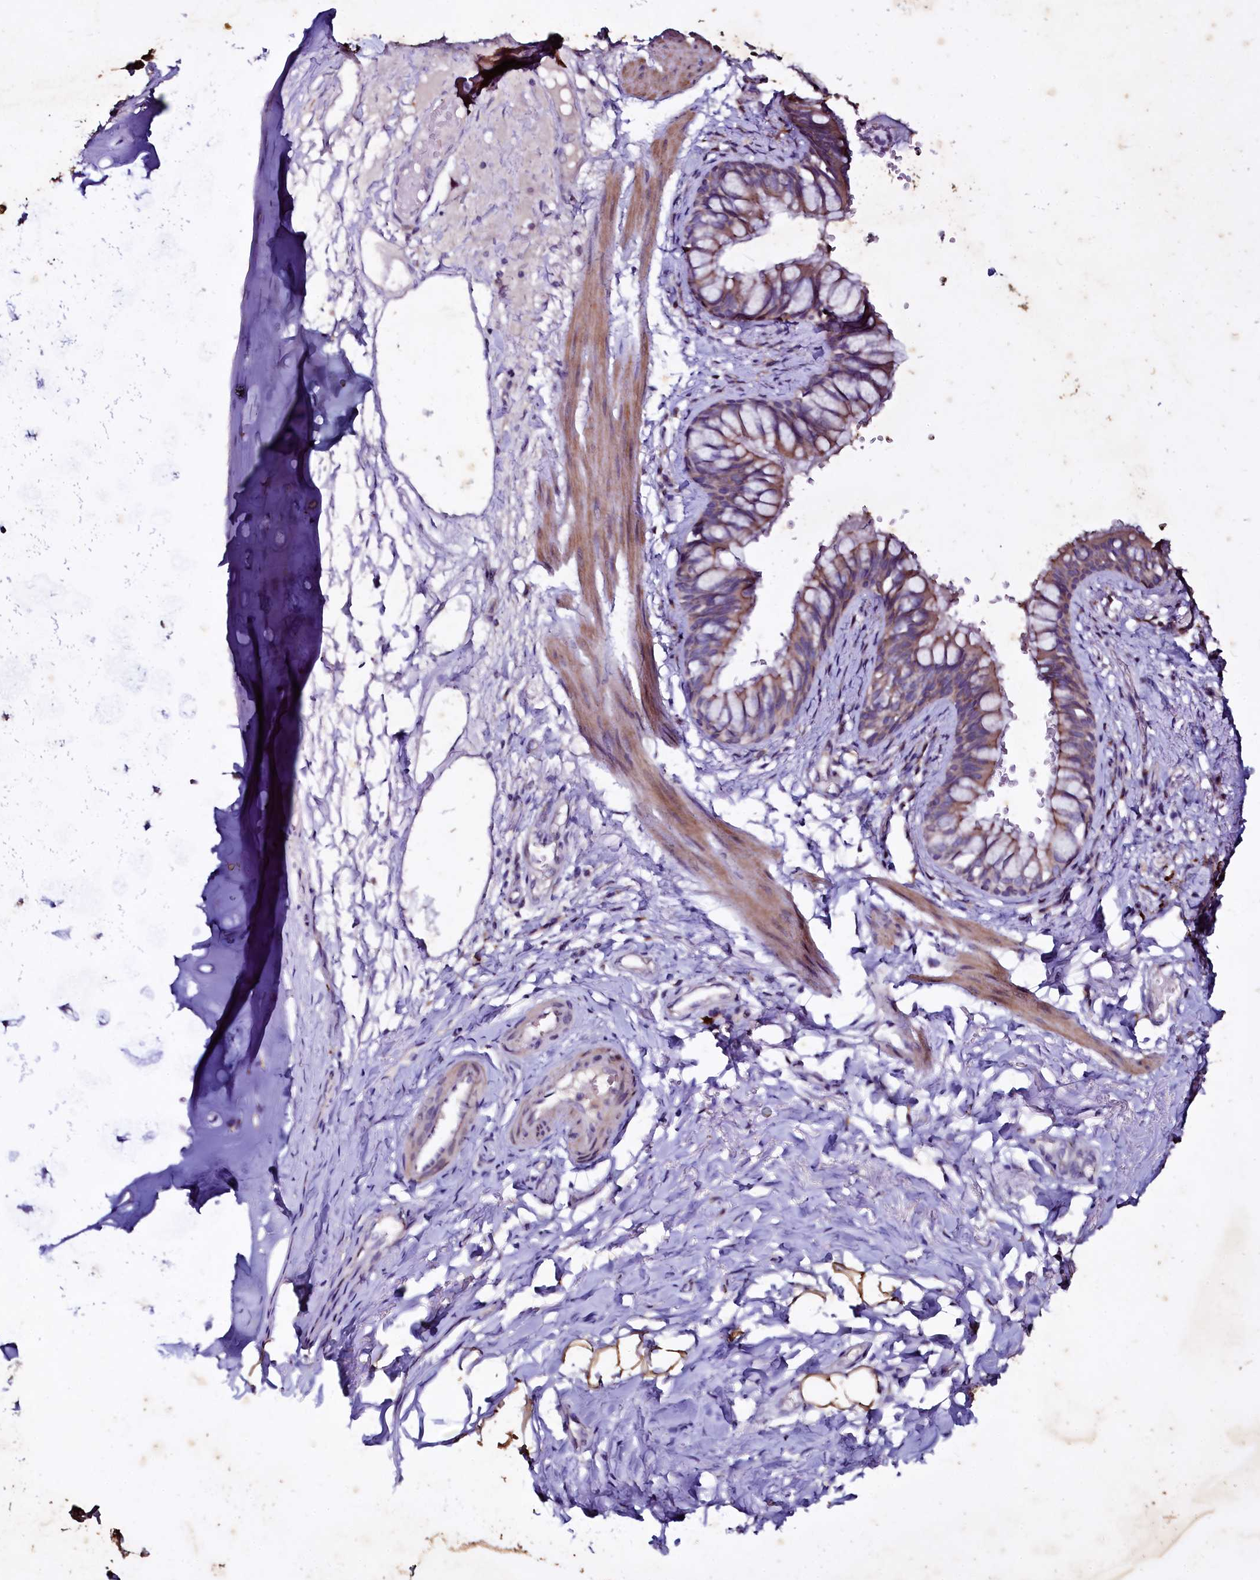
{"staining": {"intensity": "moderate", "quantity": ">75%", "location": "cytoplasmic/membranous"}, "tissue": "bronchus", "cell_type": "Respiratory epithelial cells", "image_type": "normal", "snomed": [{"axis": "morphology", "description": "Normal tissue, NOS"}, {"axis": "topography", "description": "Cartilage tissue"}, {"axis": "topography", "description": "Bronchus"}], "caption": "Moderate cytoplasmic/membranous expression for a protein is identified in approximately >75% of respiratory epithelial cells of normal bronchus using immunohistochemistry.", "gene": "SELENOT", "patient": {"sex": "female", "age": 36}}